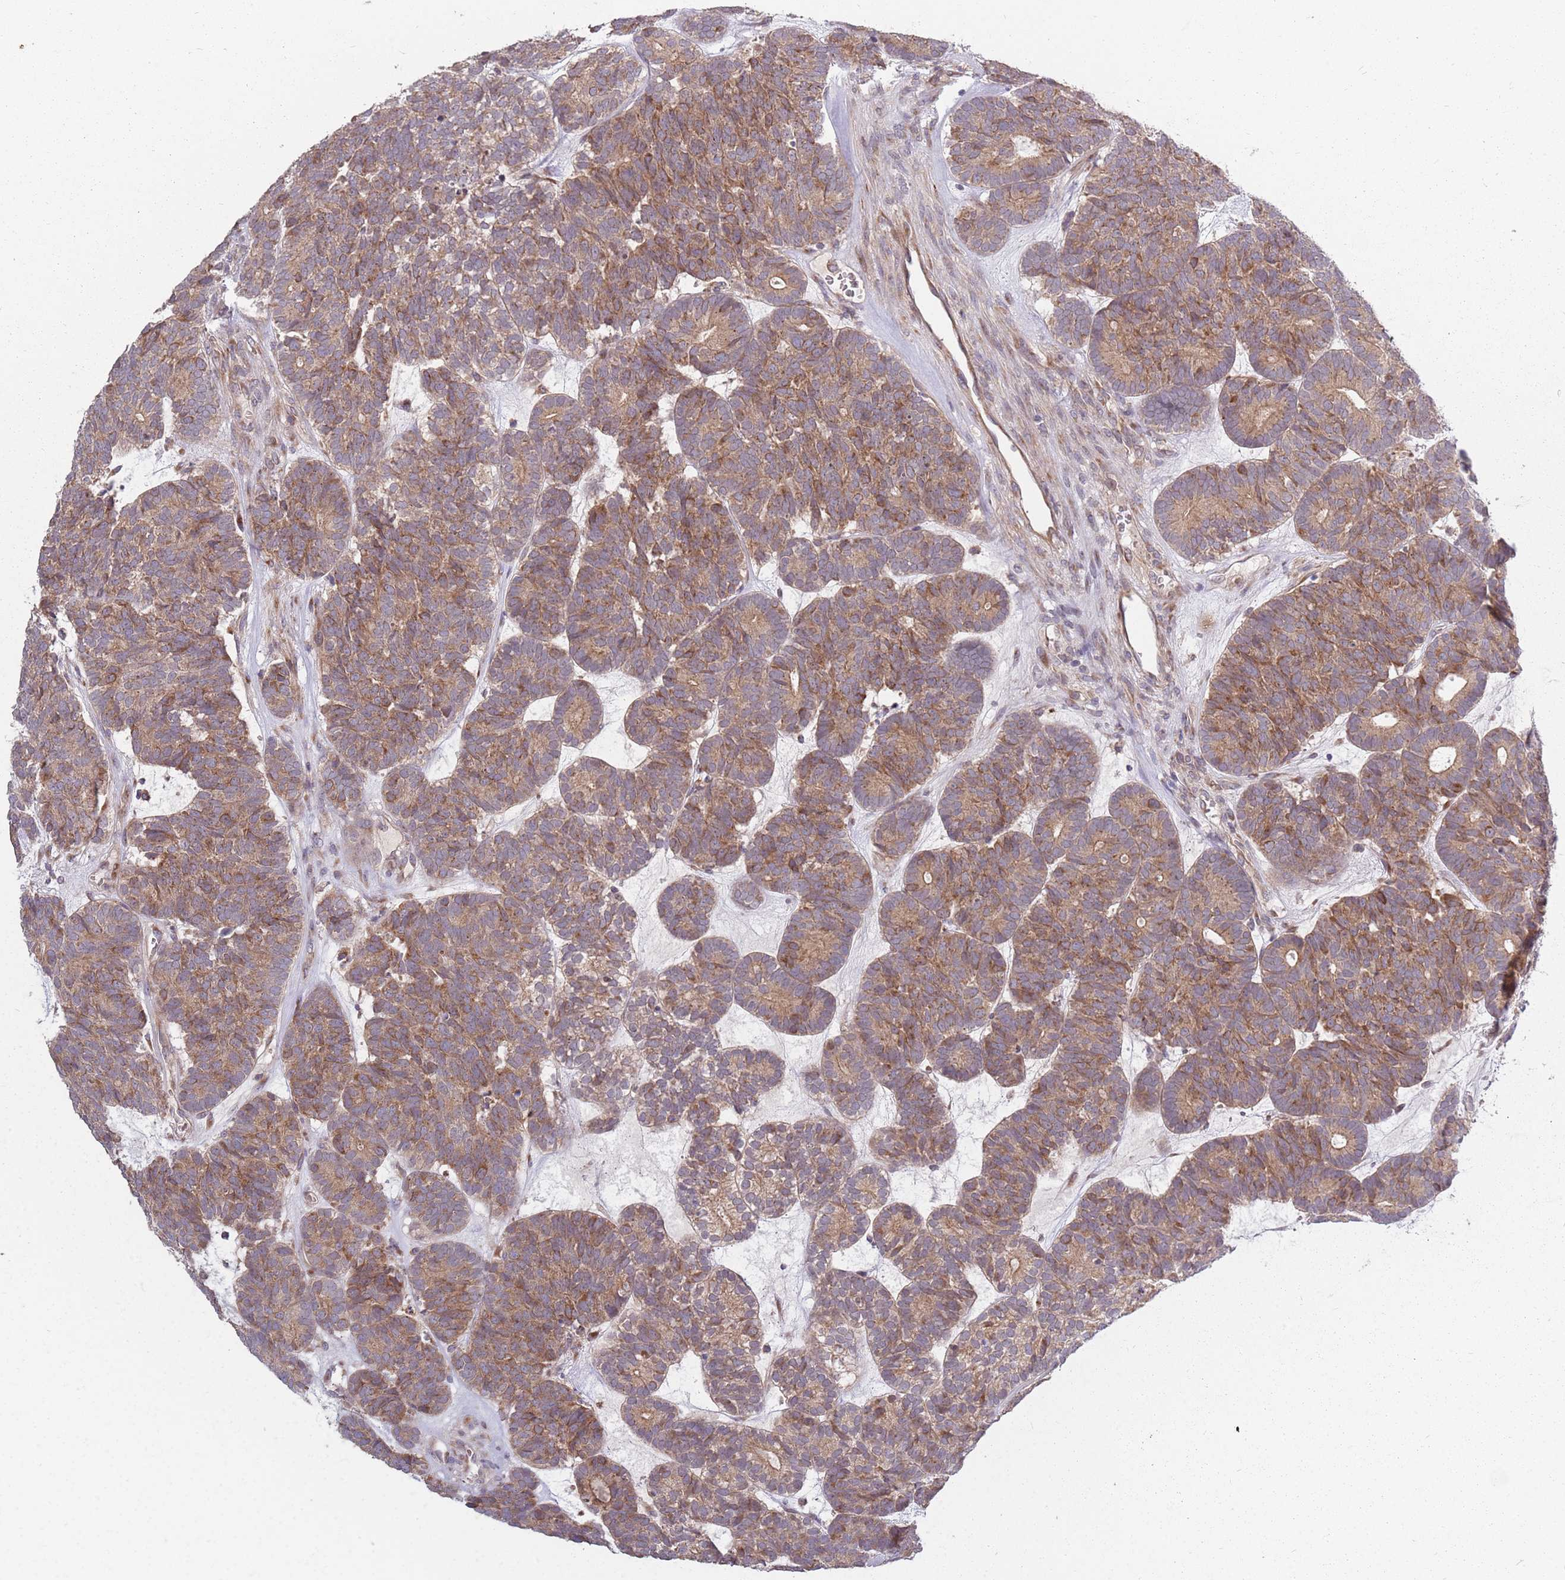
{"staining": {"intensity": "moderate", "quantity": ">75%", "location": "cytoplasmic/membranous"}, "tissue": "head and neck cancer", "cell_type": "Tumor cells", "image_type": "cancer", "snomed": [{"axis": "morphology", "description": "Adenocarcinoma, NOS"}, {"axis": "topography", "description": "Head-Neck"}], "caption": "Tumor cells display medium levels of moderate cytoplasmic/membranous staining in approximately >75% of cells in adenocarcinoma (head and neck). (DAB (3,3'-diaminobenzidine) IHC, brown staining for protein, blue staining for nuclei).", "gene": "PLD6", "patient": {"sex": "female", "age": 81}}